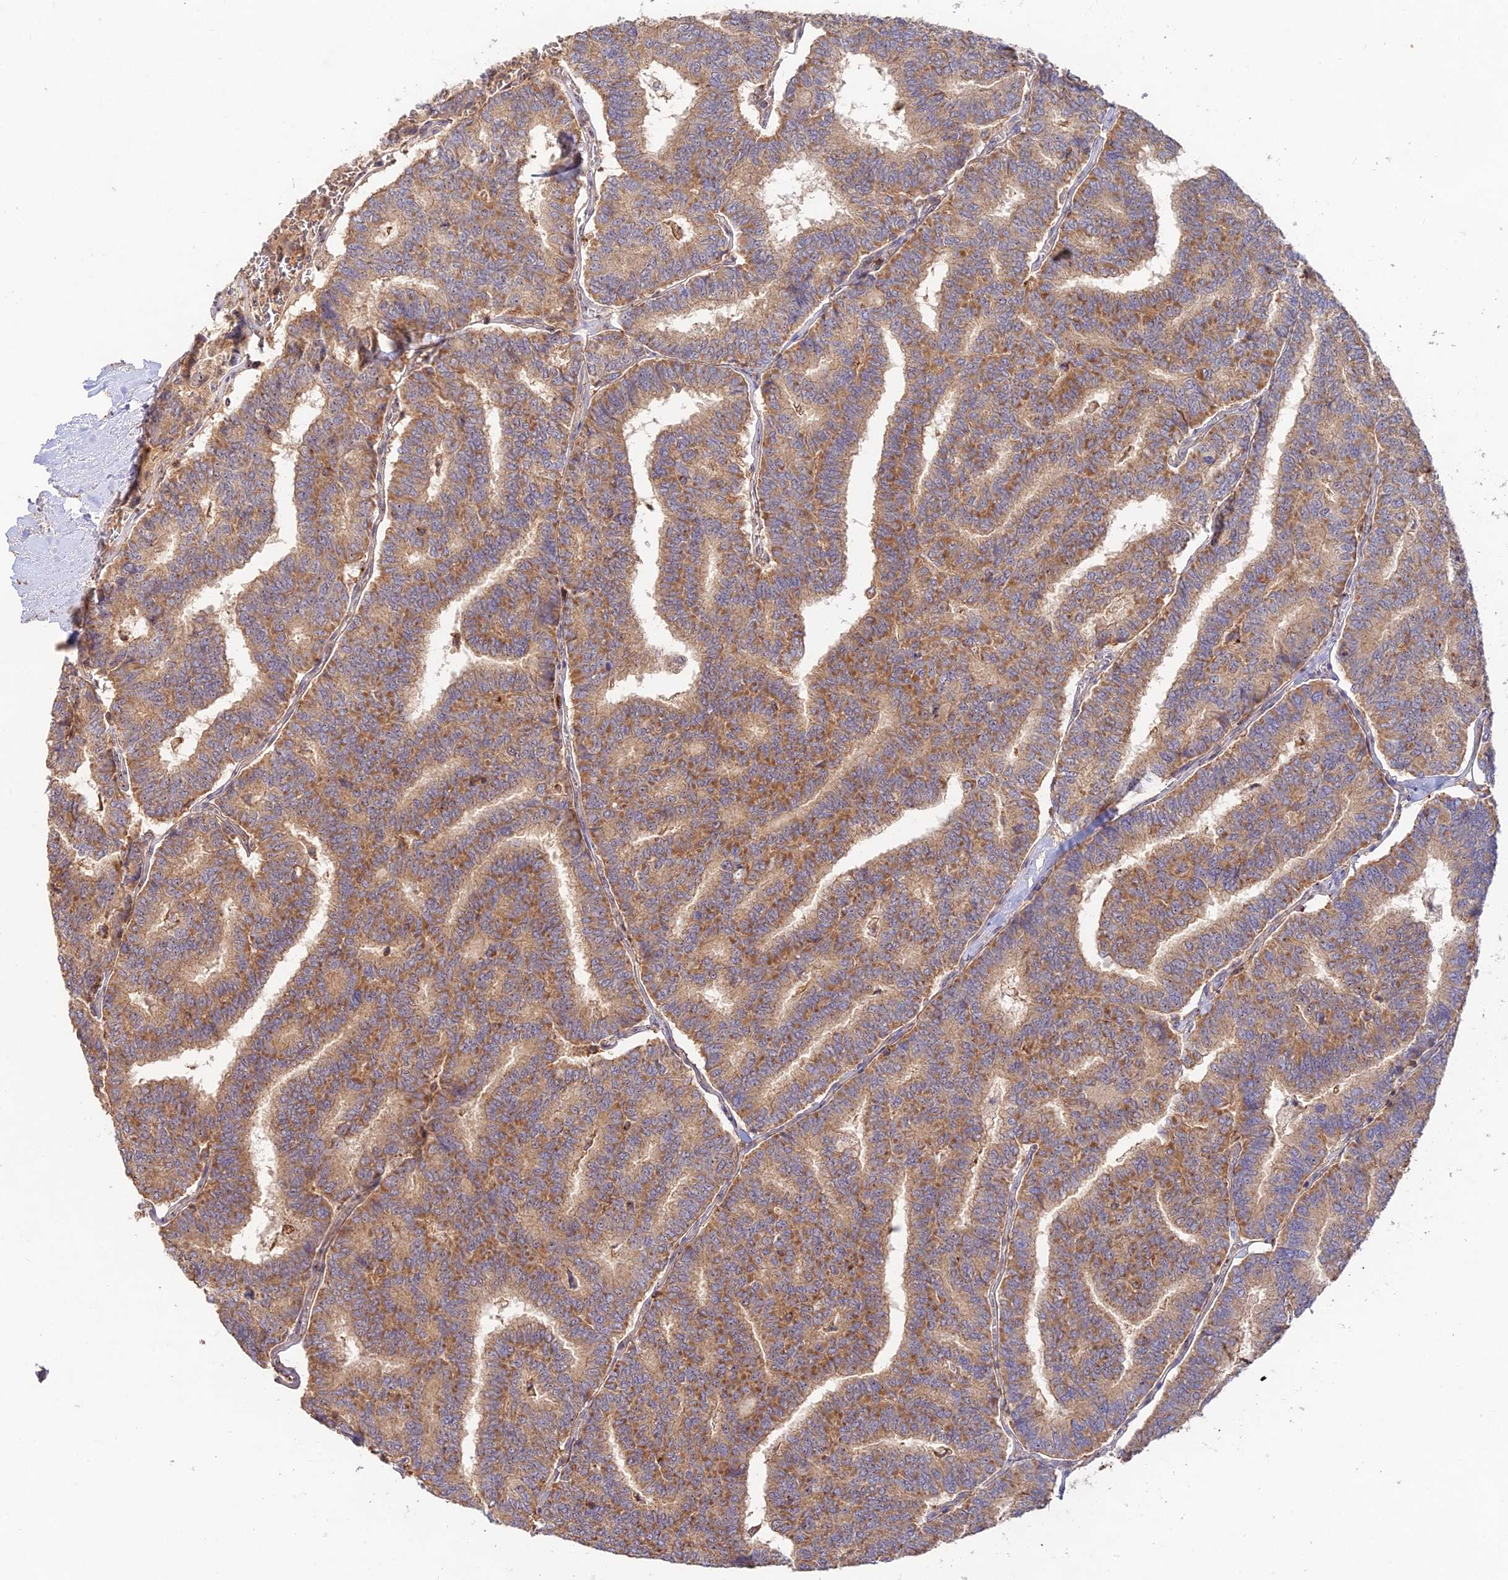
{"staining": {"intensity": "moderate", "quantity": ">75%", "location": "cytoplasmic/membranous"}, "tissue": "thyroid cancer", "cell_type": "Tumor cells", "image_type": "cancer", "snomed": [{"axis": "morphology", "description": "Papillary adenocarcinoma, NOS"}, {"axis": "topography", "description": "Thyroid gland"}], "caption": "DAB (3,3'-diaminobenzidine) immunohistochemical staining of thyroid cancer (papillary adenocarcinoma) exhibits moderate cytoplasmic/membranous protein expression in approximately >75% of tumor cells.", "gene": "CLCF1", "patient": {"sex": "female", "age": 35}}